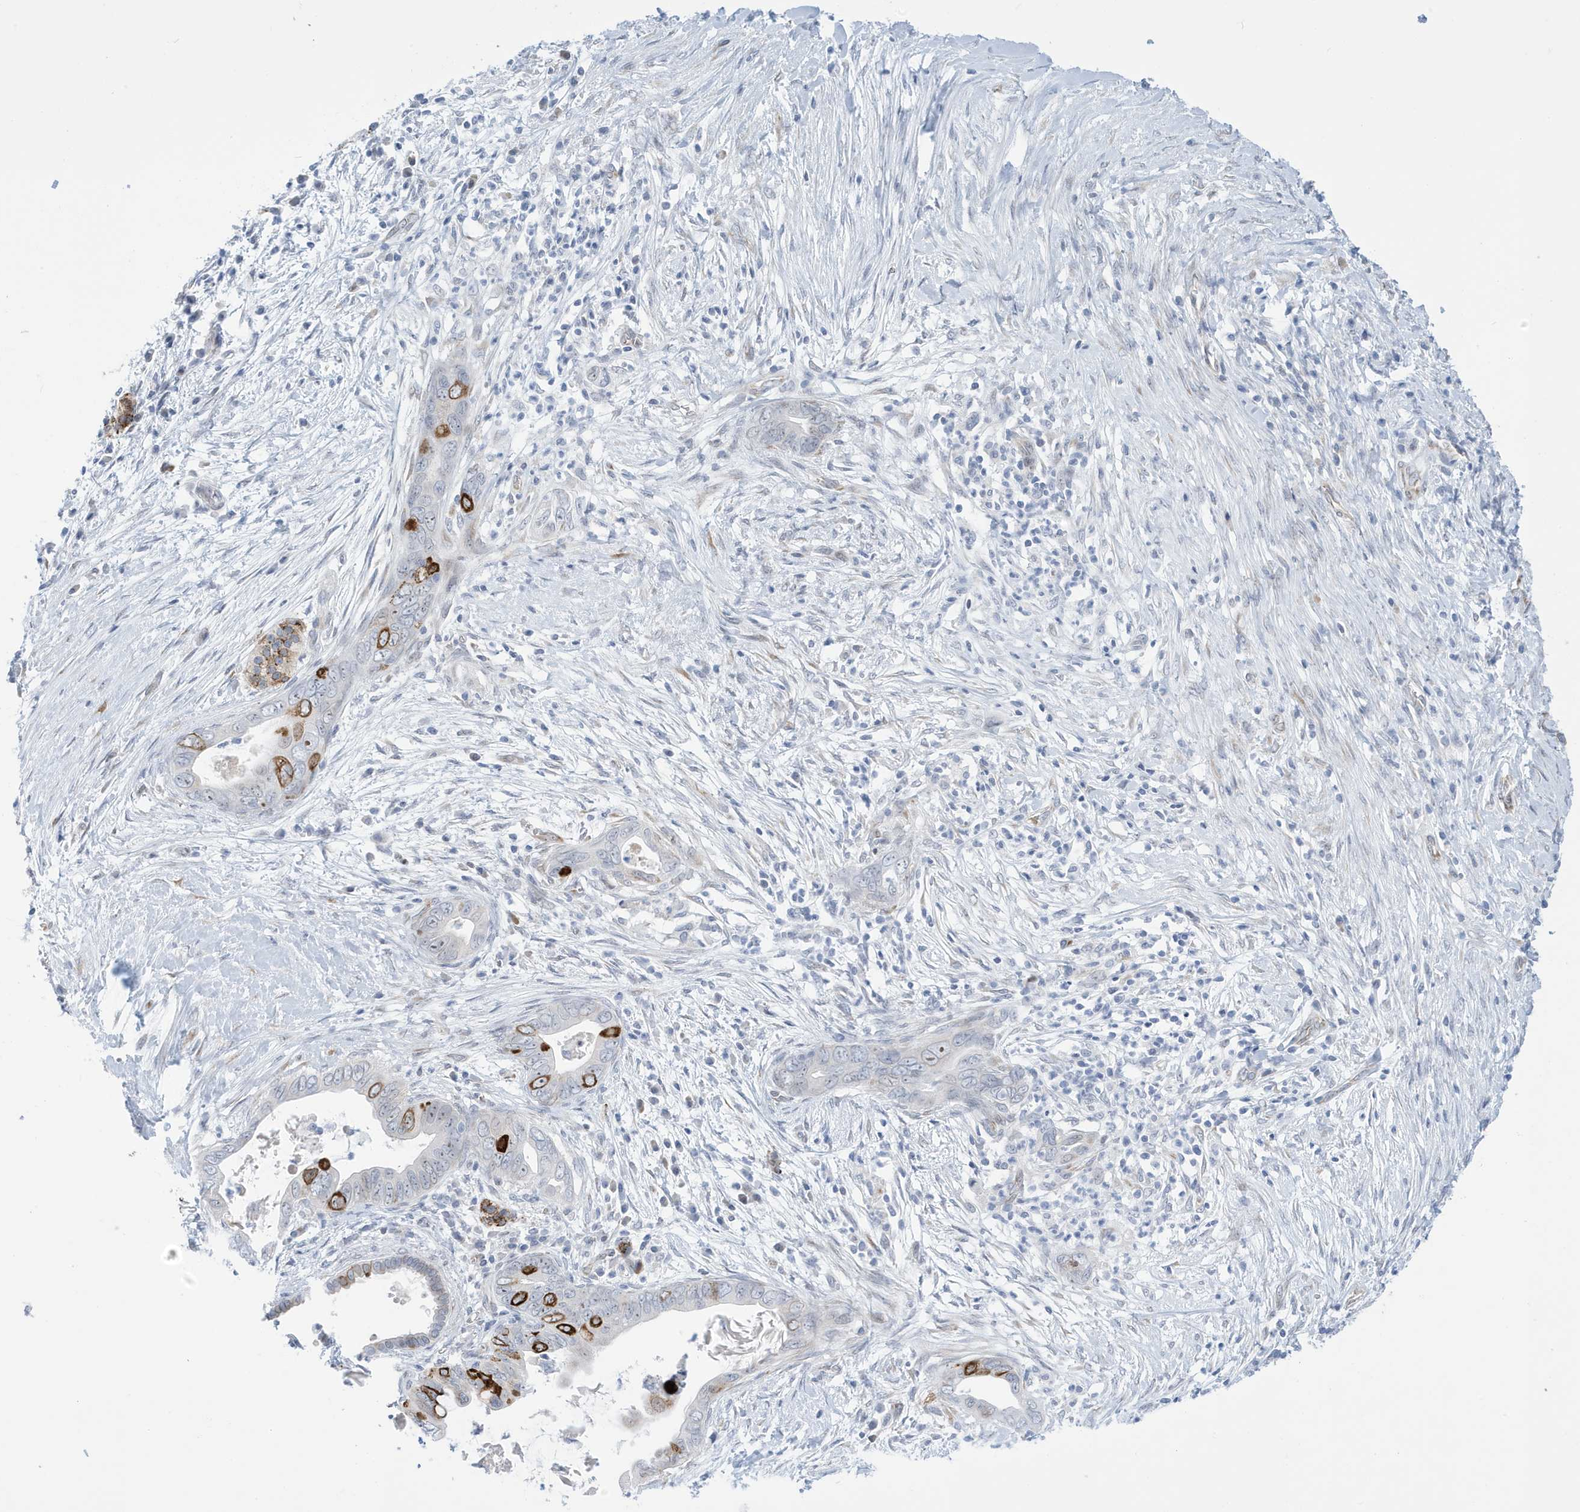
{"staining": {"intensity": "strong", "quantity": "<25%", "location": "cytoplasmic/membranous"}, "tissue": "pancreatic cancer", "cell_type": "Tumor cells", "image_type": "cancer", "snomed": [{"axis": "morphology", "description": "Adenocarcinoma, NOS"}, {"axis": "topography", "description": "Pancreas"}], "caption": "Immunohistochemistry (IHC) of human adenocarcinoma (pancreatic) demonstrates medium levels of strong cytoplasmic/membranous staining in about <25% of tumor cells.", "gene": "SEMA3F", "patient": {"sex": "male", "age": 75}}